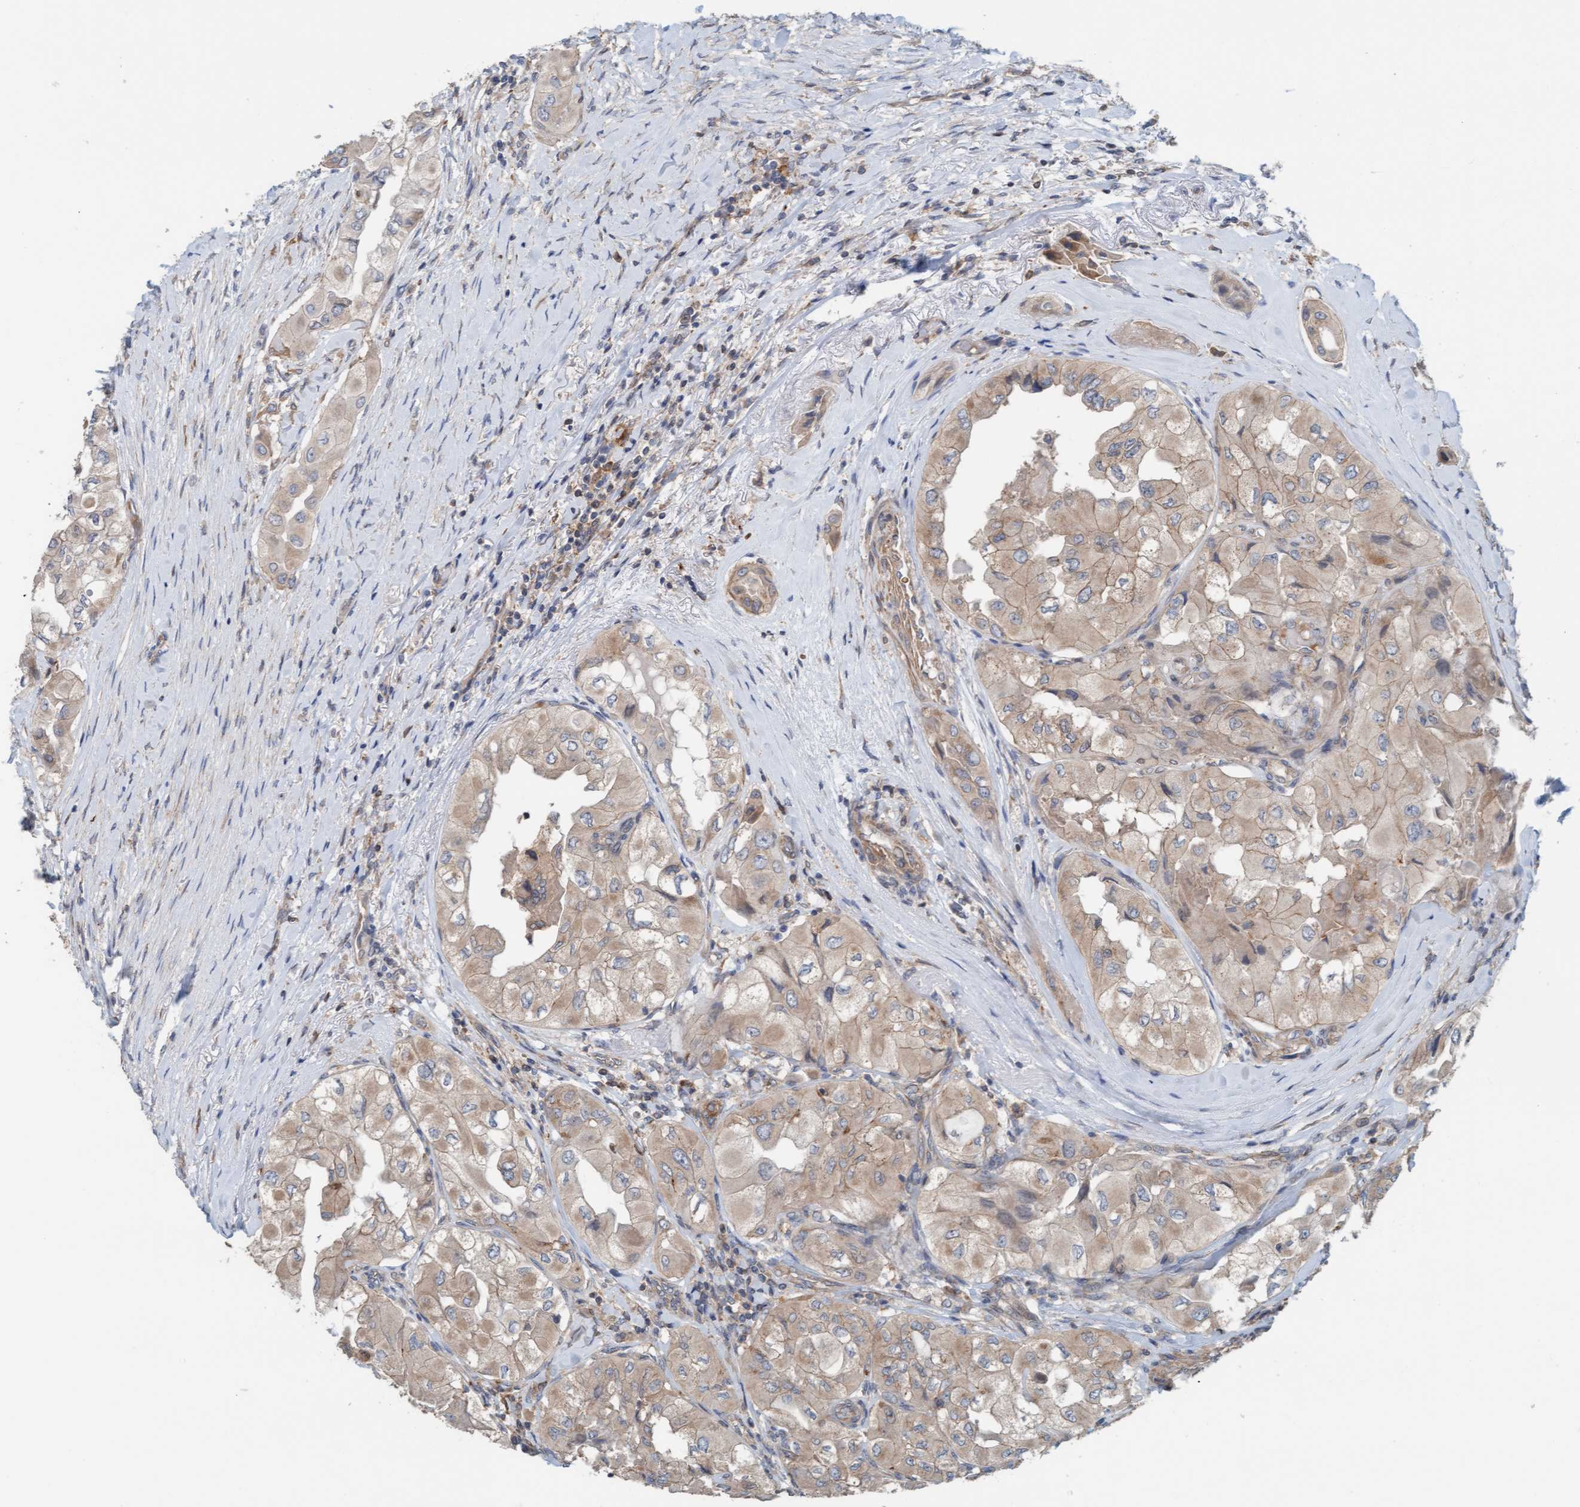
{"staining": {"intensity": "weak", "quantity": "25%-75%", "location": "cytoplasmic/membranous"}, "tissue": "thyroid cancer", "cell_type": "Tumor cells", "image_type": "cancer", "snomed": [{"axis": "morphology", "description": "Papillary adenocarcinoma, NOS"}, {"axis": "topography", "description": "Thyroid gland"}], "caption": "IHC histopathology image of human thyroid cancer stained for a protein (brown), which exhibits low levels of weak cytoplasmic/membranous positivity in about 25%-75% of tumor cells.", "gene": "UBAP1", "patient": {"sex": "female", "age": 59}}